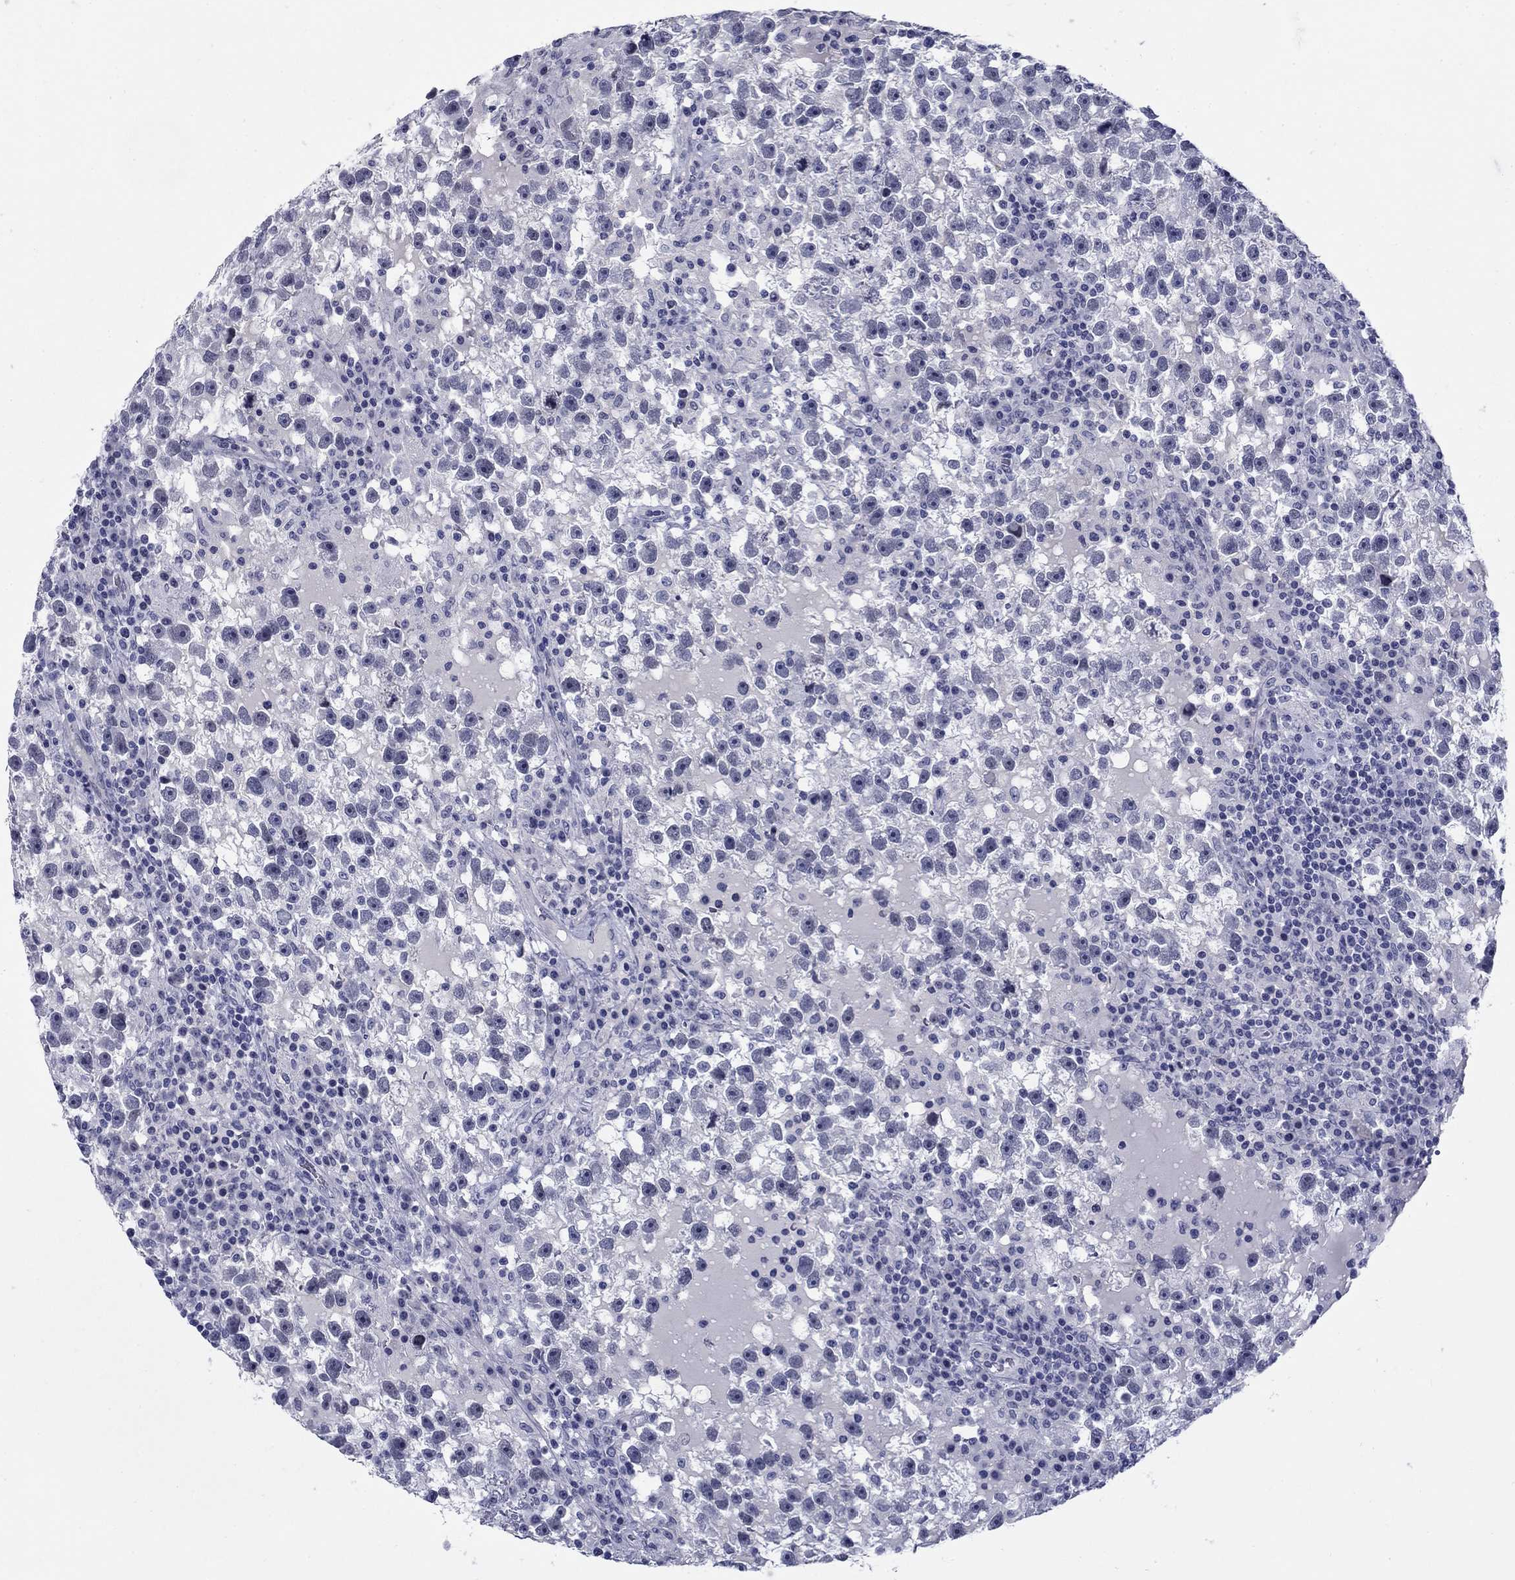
{"staining": {"intensity": "negative", "quantity": "none", "location": "none"}, "tissue": "testis cancer", "cell_type": "Tumor cells", "image_type": "cancer", "snomed": [{"axis": "morphology", "description": "Seminoma, NOS"}, {"axis": "topography", "description": "Testis"}], "caption": "The immunohistochemistry (IHC) histopathology image has no significant expression in tumor cells of testis cancer tissue. Nuclei are stained in blue.", "gene": "C4orf19", "patient": {"sex": "male", "age": 47}}